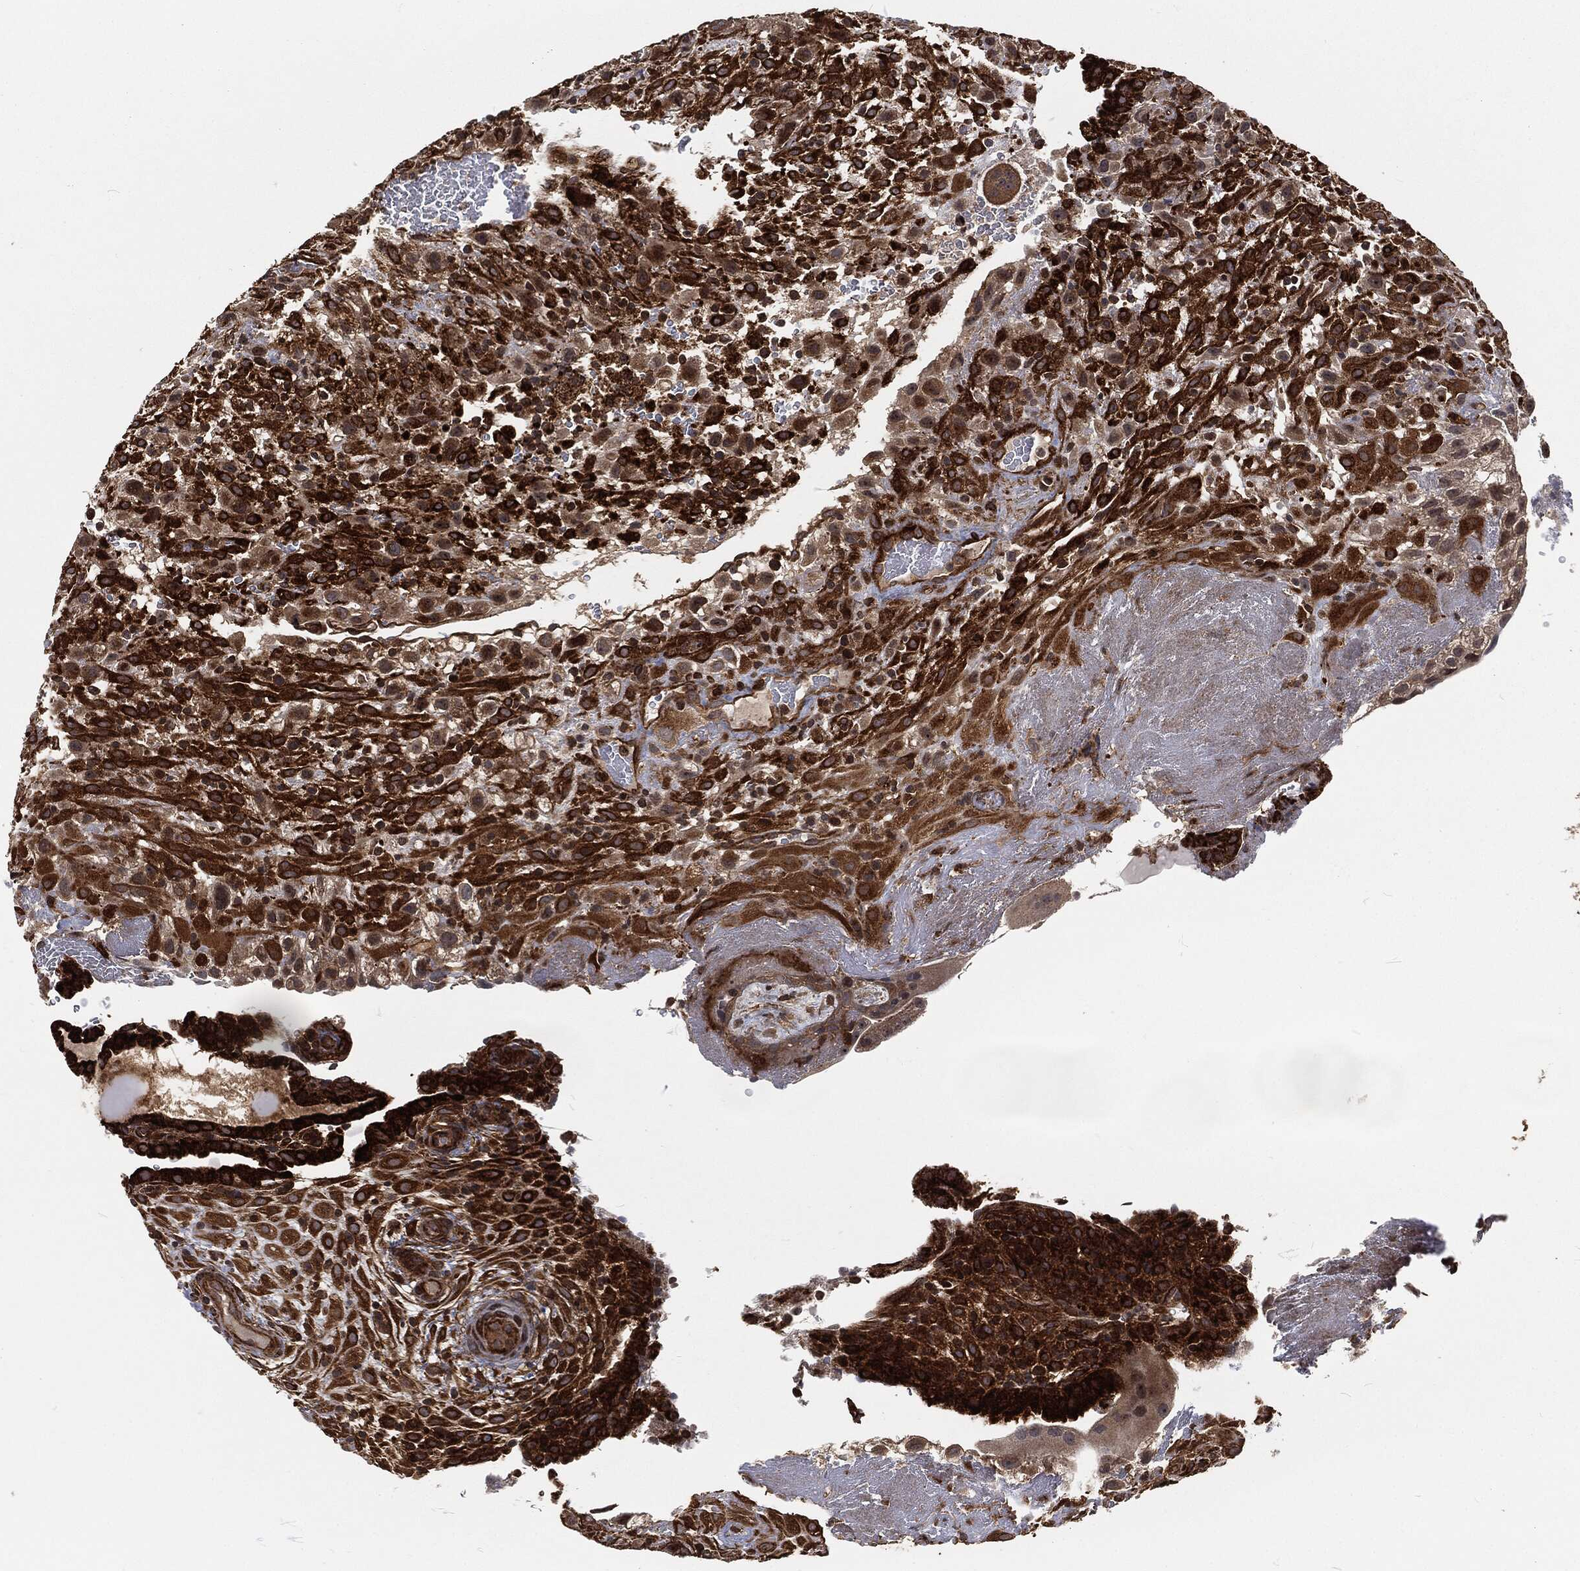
{"staining": {"intensity": "strong", "quantity": ">75%", "location": "cytoplasmic/membranous"}, "tissue": "placenta", "cell_type": "Decidual cells", "image_type": "normal", "snomed": [{"axis": "morphology", "description": "Normal tissue, NOS"}, {"axis": "topography", "description": "Placenta"}], "caption": "Decidual cells exhibit strong cytoplasmic/membranous positivity in approximately >75% of cells in unremarkable placenta. (brown staining indicates protein expression, while blue staining denotes nuclei).", "gene": "RFTN1", "patient": {"sex": "female", "age": 19}}